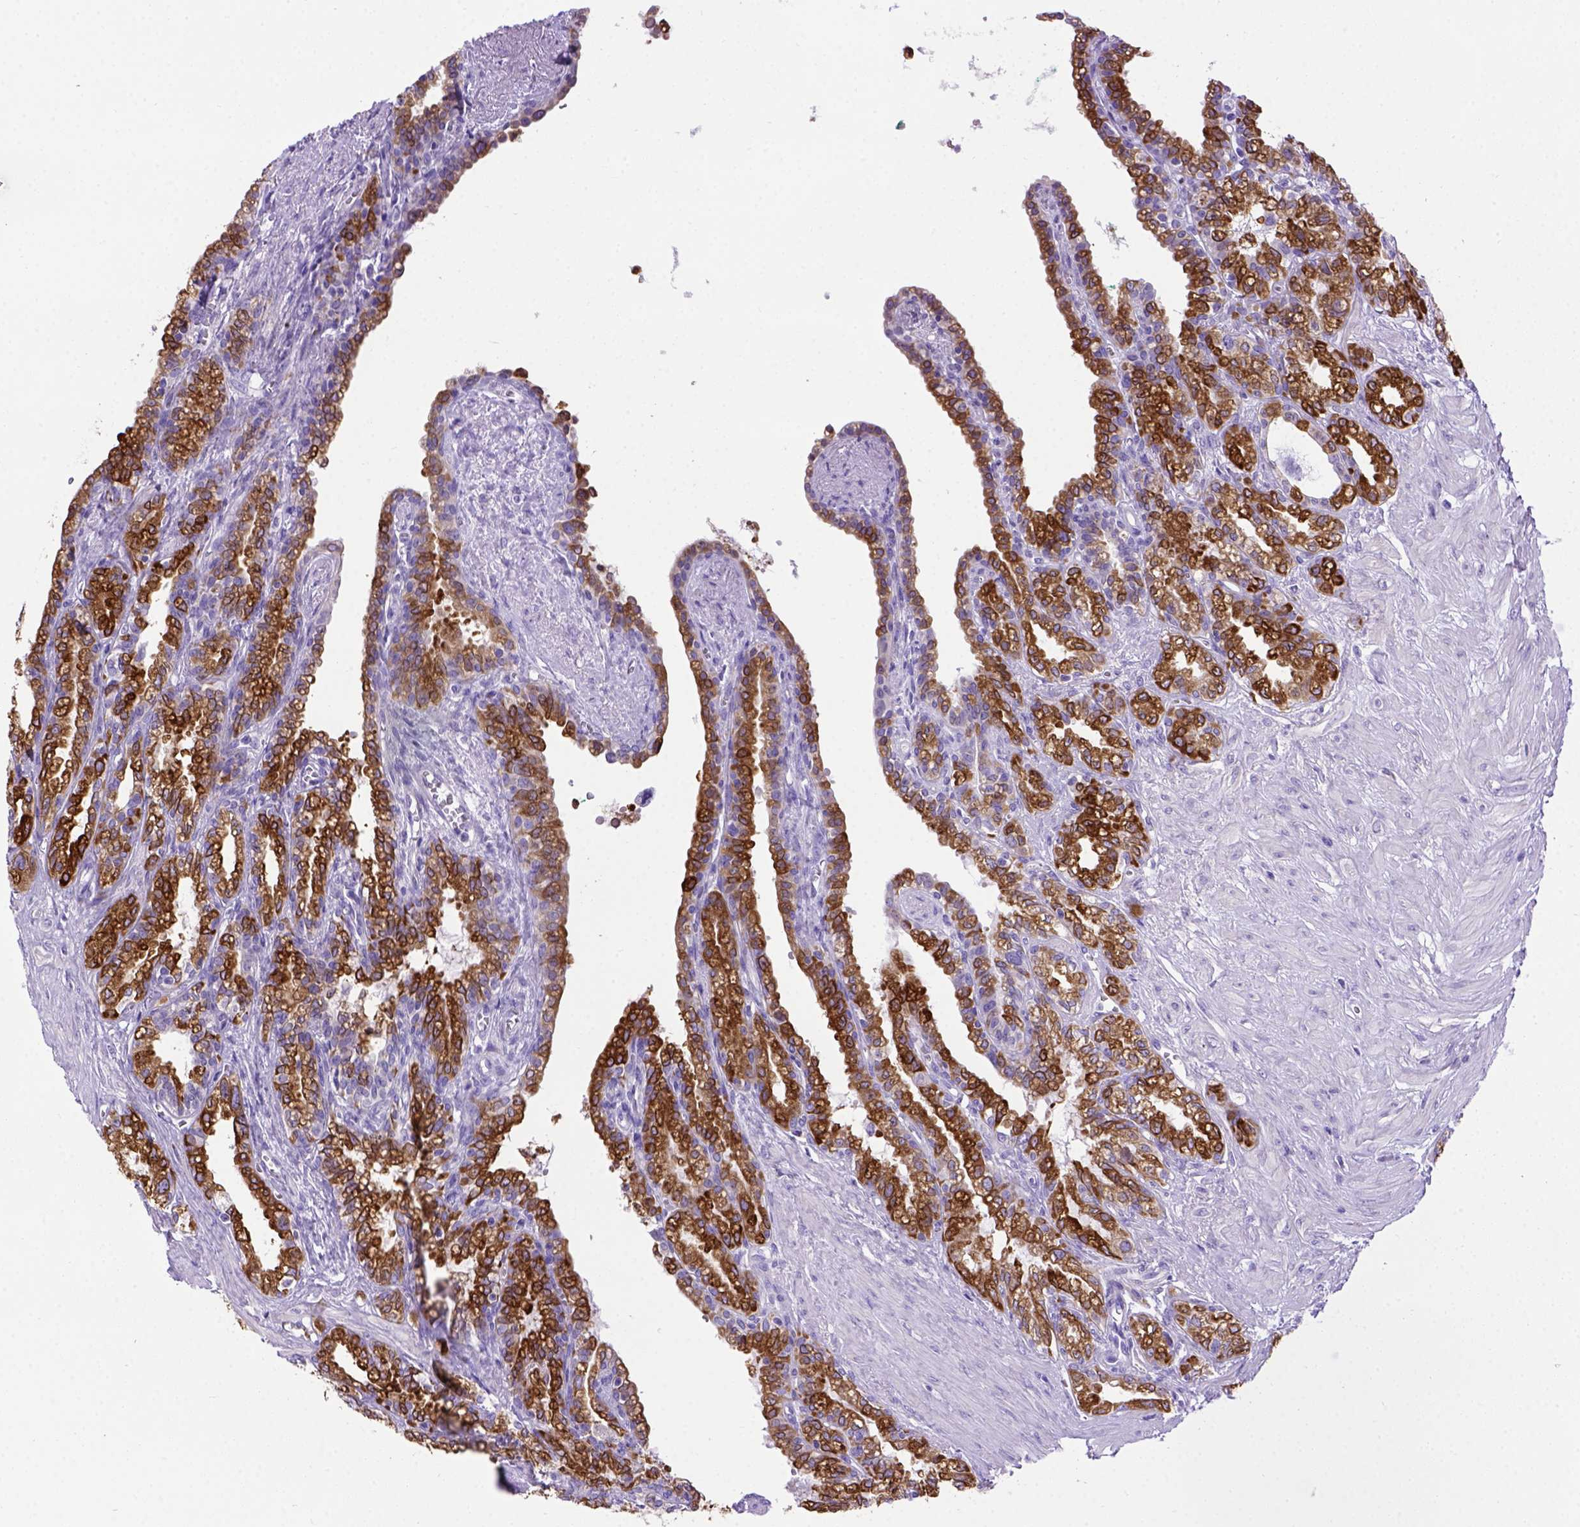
{"staining": {"intensity": "strong", "quantity": ">75%", "location": "cytoplasmic/membranous"}, "tissue": "seminal vesicle", "cell_type": "Glandular cells", "image_type": "normal", "snomed": [{"axis": "morphology", "description": "Normal tissue, NOS"}, {"axis": "morphology", "description": "Urothelial carcinoma, NOS"}, {"axis": "topography", "description": "Urinary bladder"}, {"axis": "topography", "description": "Seminal veicle"}], "caption": "Immunohistochemistry (IHC) staining of normal seminal vesicle, which demonstrates high levels of strong cytoplasmic/membranous staining in approximately >75% of glandular cells indicating strong cytoplasmic/membranous protein staining. The staining was performed using DAB (3,3'-diaminobenzidine) (brown) for protein detection and nuclei were counterstained in hematoxylin (blue).", "gene": "PTGES", "patient": {"sex": "male", "age": 76}}